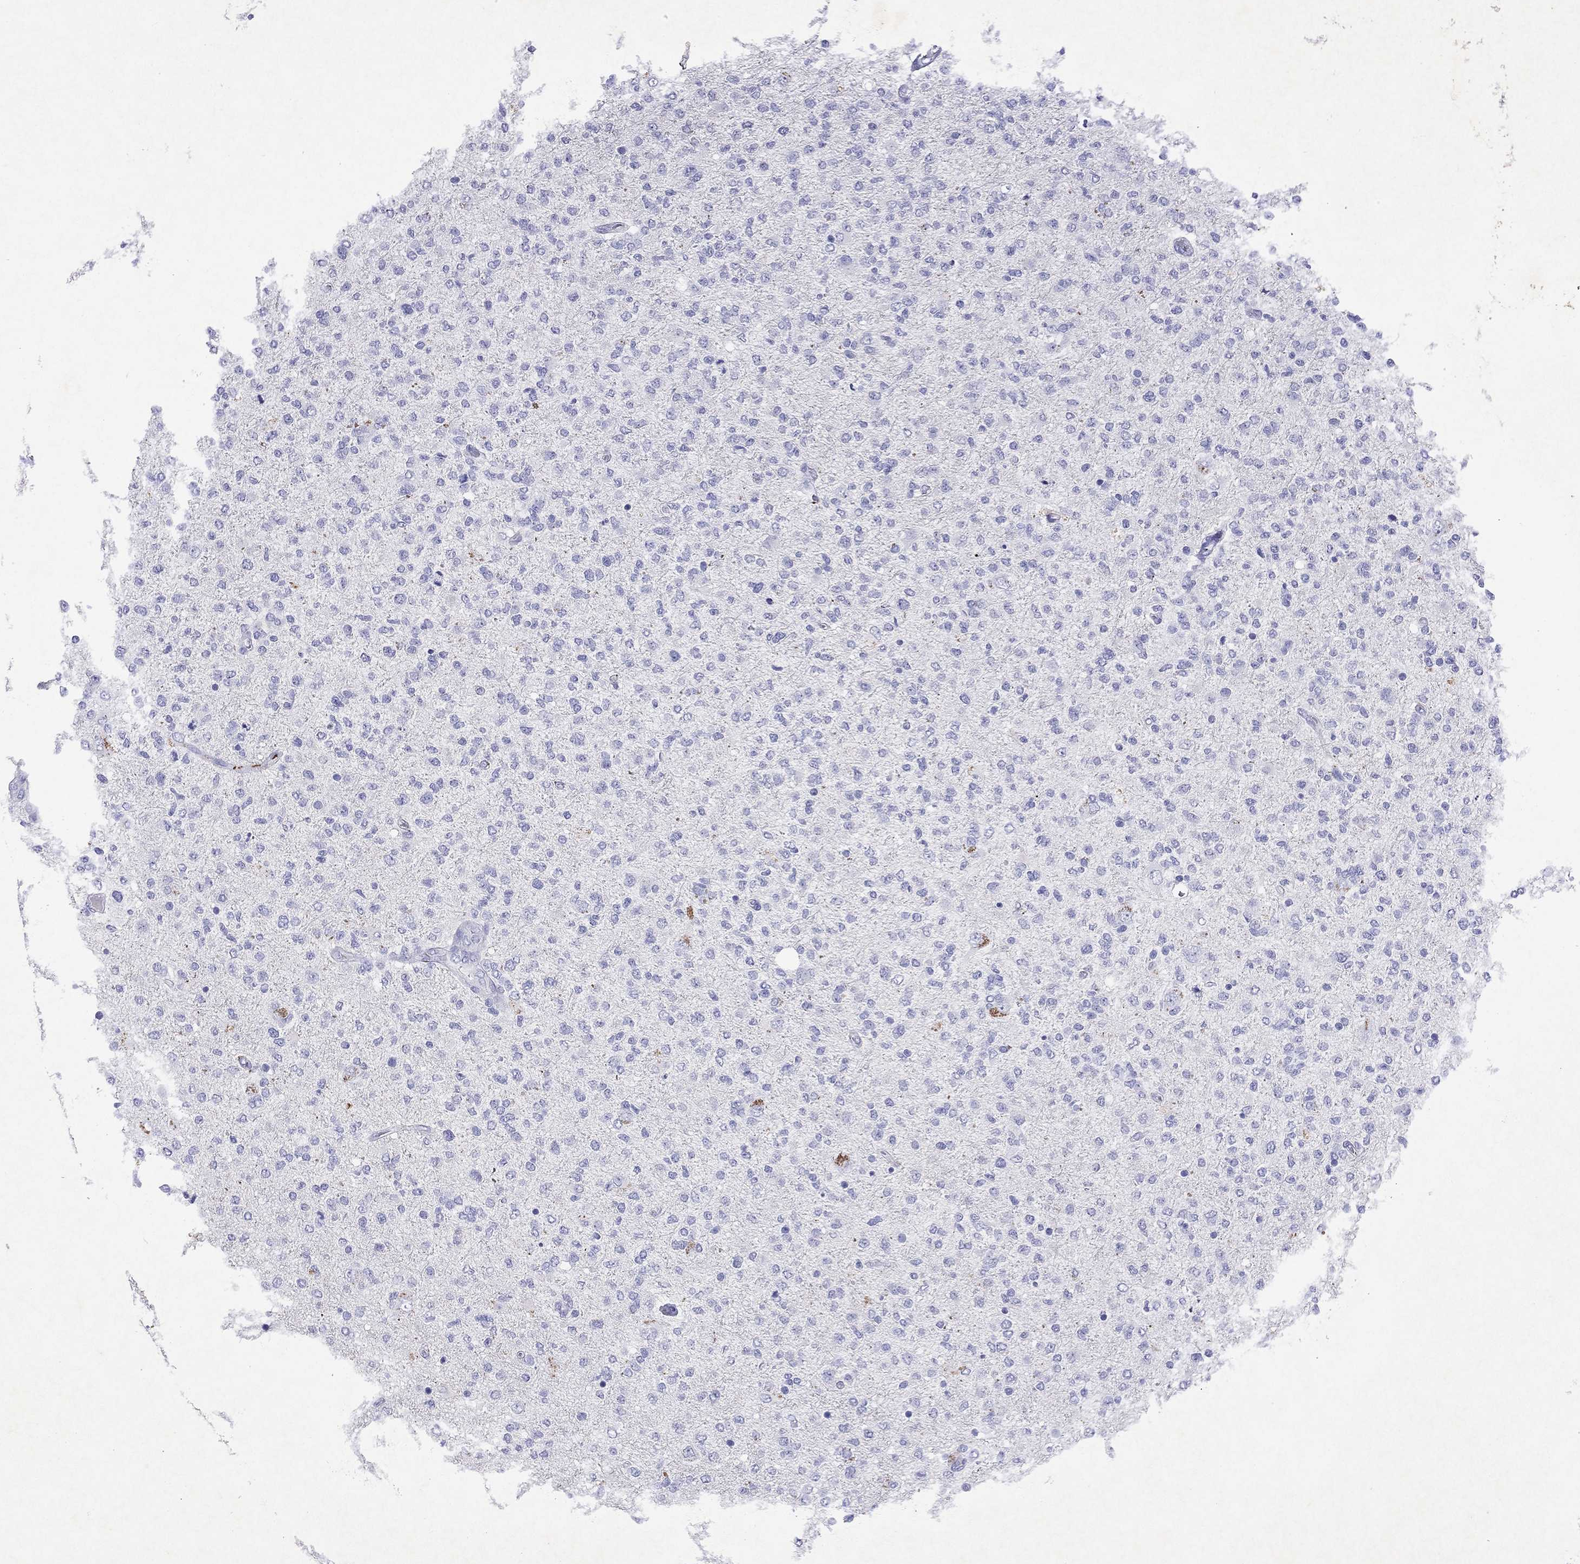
{"staining": {"intensity": "negative", "quantity": "none", "location": "none"}, "tissue": "glioma", "cell_type": "Tumor cells", "image_type": "cancer", "snomed": [{"axis": "morphology", "description": "Glioma, malignant, High grade"}, {"axis": "topography", "description": "Cerebral cortex"}], "caption": "Immunohistochemistry (IHC) of human glioma shows no positivity in tumor cells.", "gene": "ARMC12", "patient": {"sex": "male", "age": 70}}